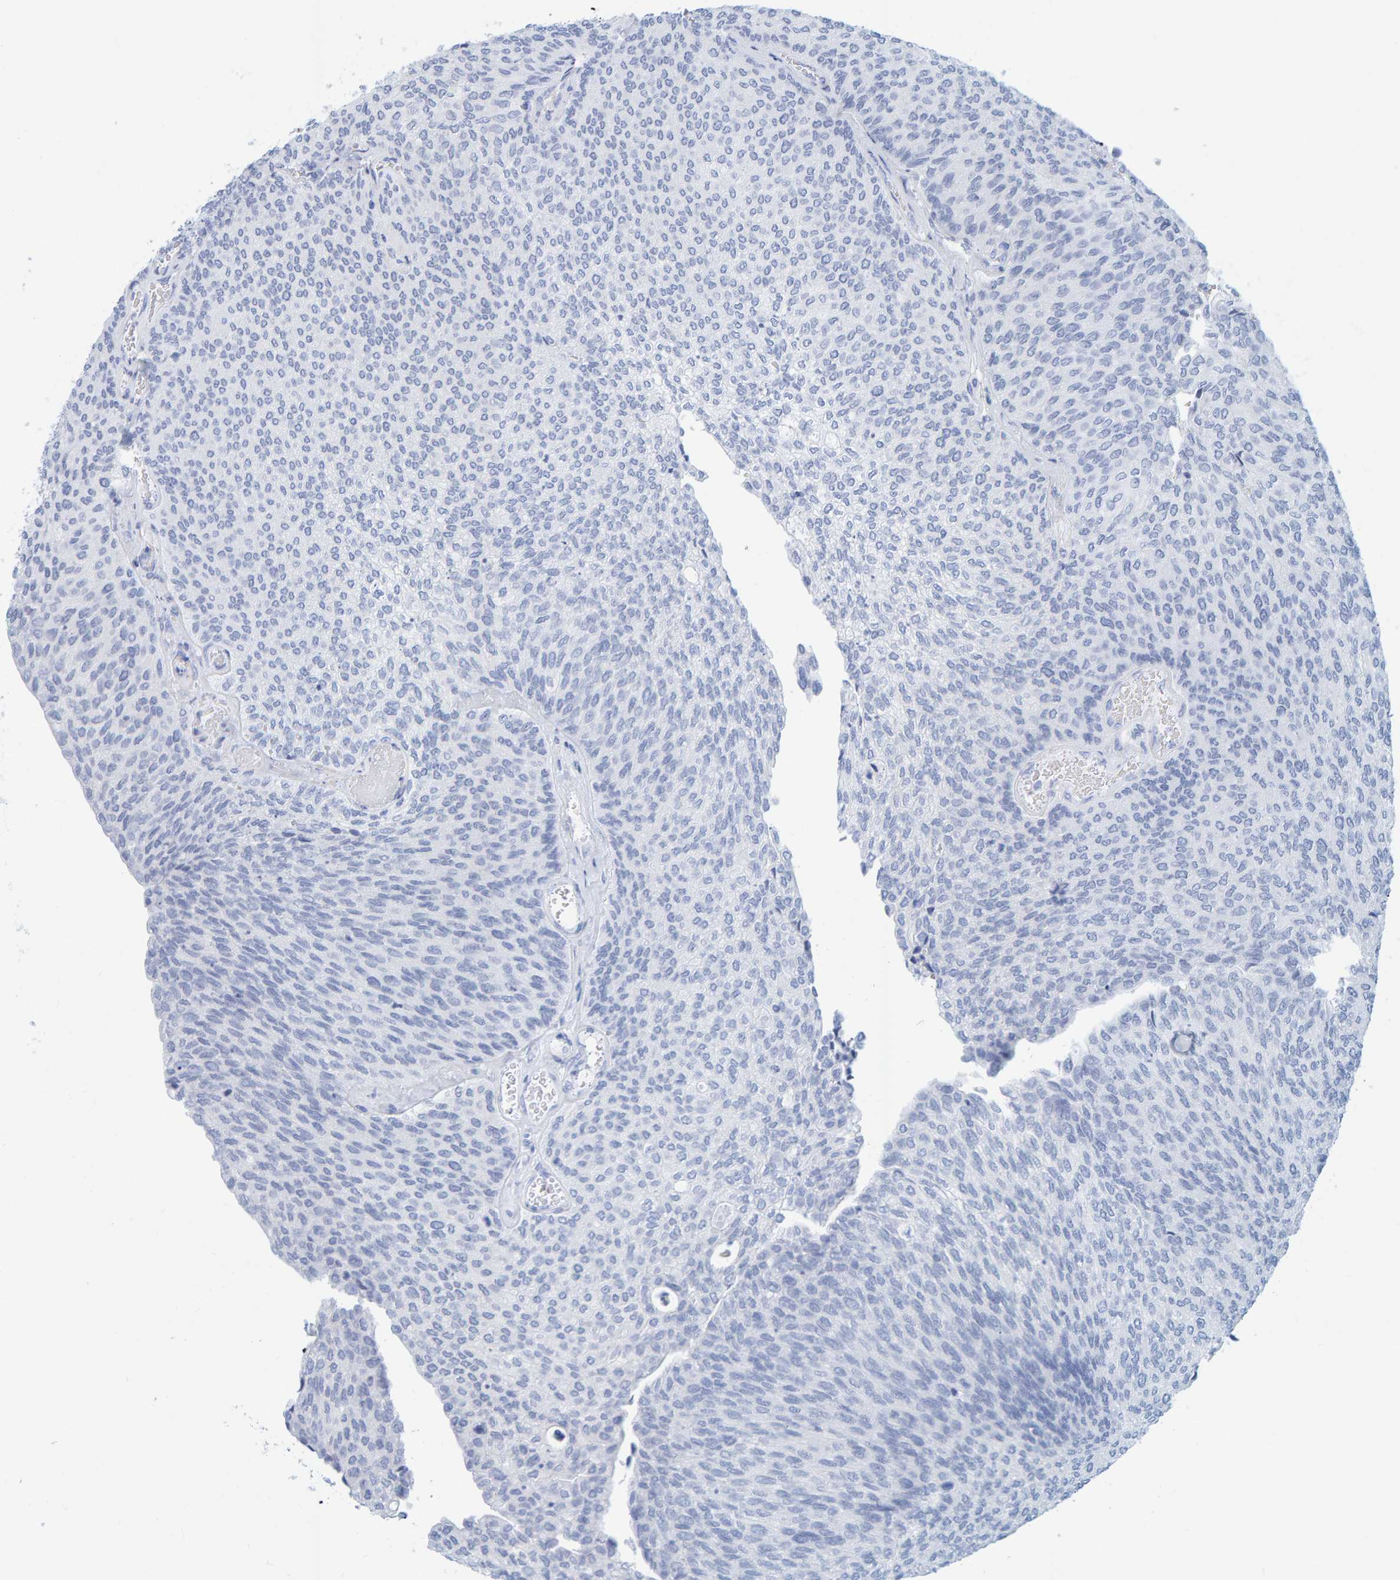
{"staining": {"intensity": "negative", "quantity": "none", "location": "none"}, "tissue": "urothelial cancer", "cell_type": "Tumor cells", "image_type": "cancer", "snomed": [{"axis": "morphology", "description": "Urothelial carcinoma, Low grade"}, {"axis": "topography", "description": "Urinary bladder"}], "caption": "IHC micrograph of human urothelial cancer stained for a protein (brown), which reveals no staining in tumor cells. Brightfield microscopy of immunohistochemistry stained with DAB (3,3'-diaminobenzidine) (brown) and hematoxylin (blue), captured at high magnification.", "gene": "SFTPC", "patient": {"sex": "female", "age": 79}}